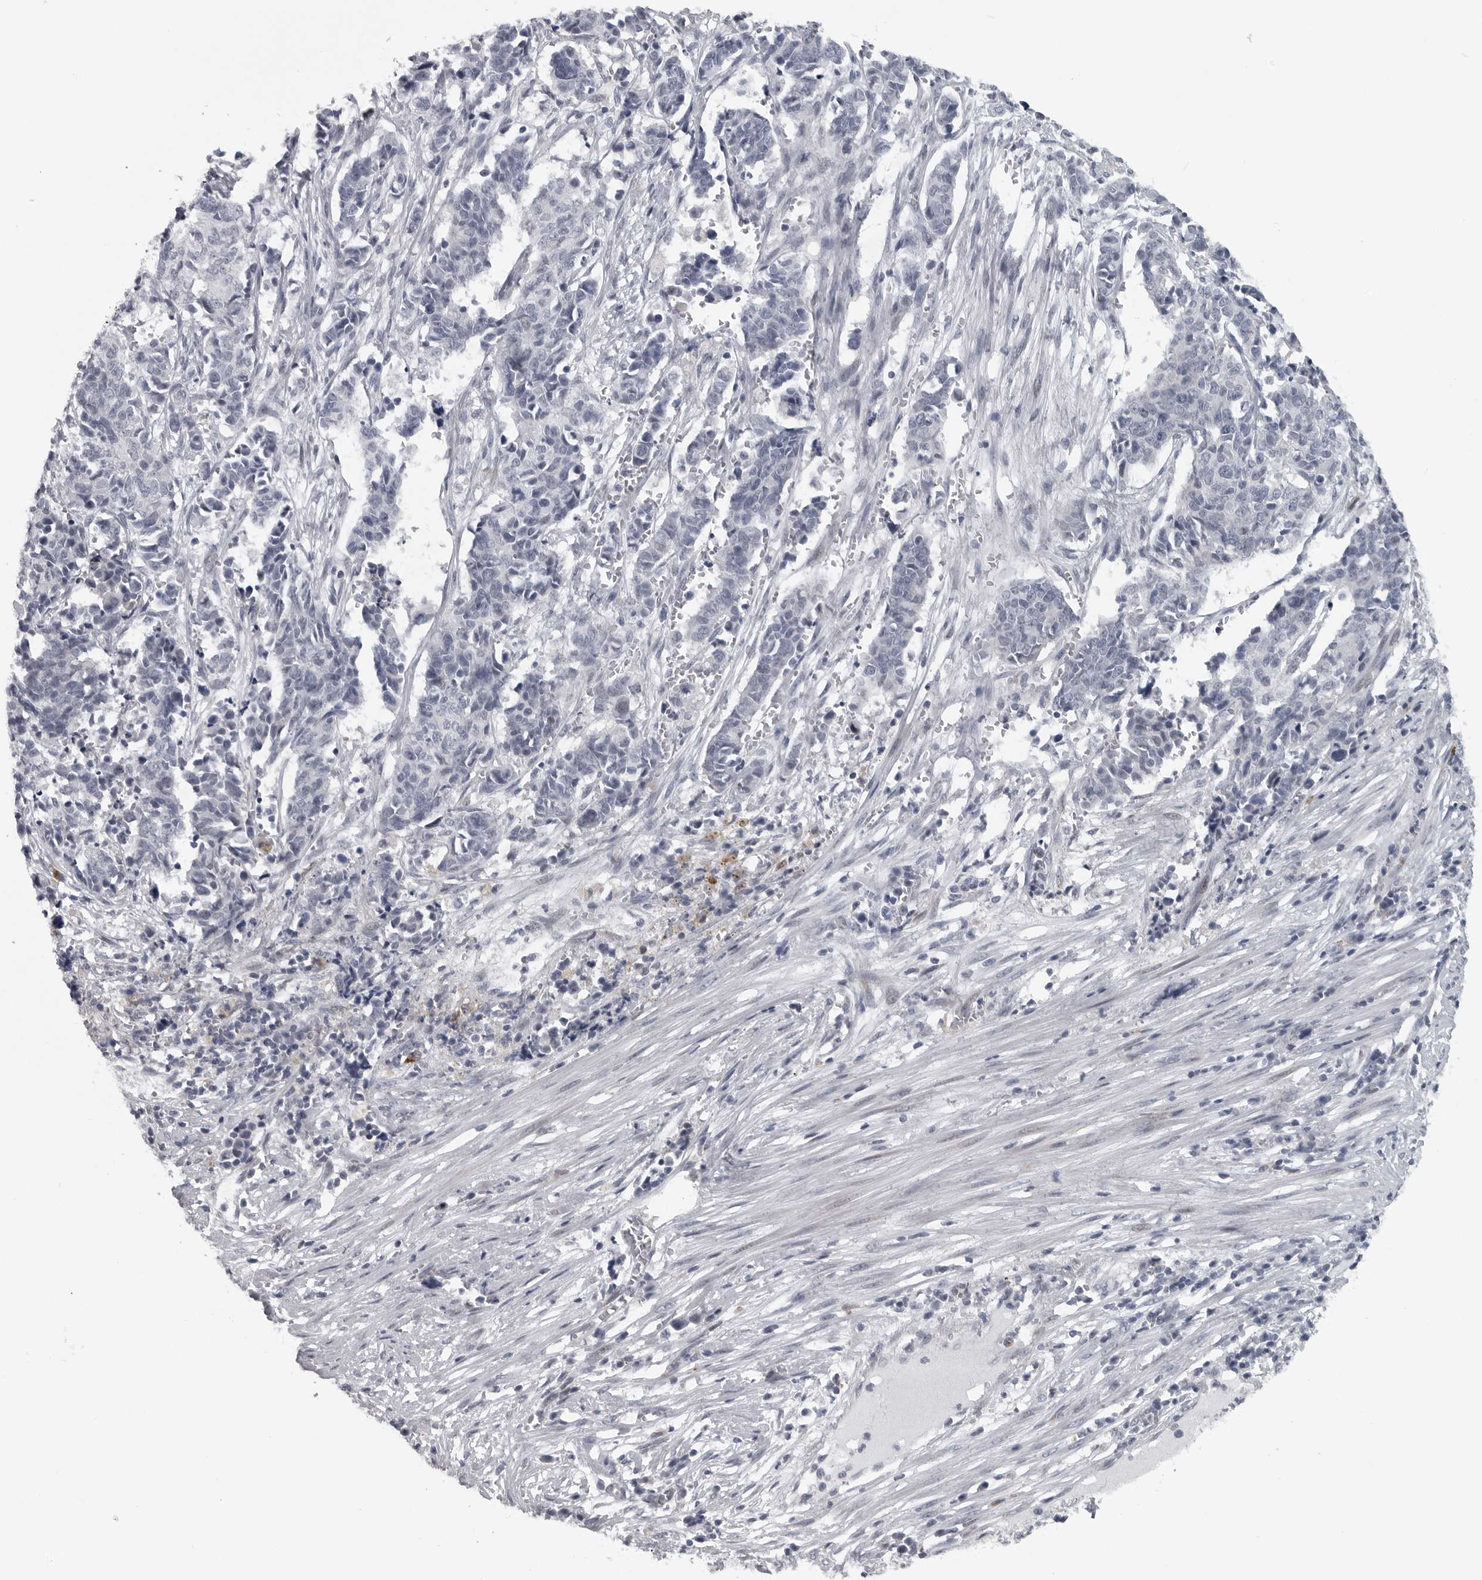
{"staining": {"intensity": "negative", "quantity": "none", "location": "none"}, "tissue": "cervical cancer", "cell_type": "Tumor cells", "image_type": "cancer", "snomed": [{"axis": "morphology", "description": "Normal tissue, NOS"}, {"axis": "morphology", "description": "Squamous cell carcinoma, NOS"}, {"axis": "topography", "description": "Cervix"}], "caption": "Human cervical cancer stained for a protein using IHC shows no positivity in tumor cells.", "gene": "LYSMD1", "patient": {"sex": "female", "age": 35}}